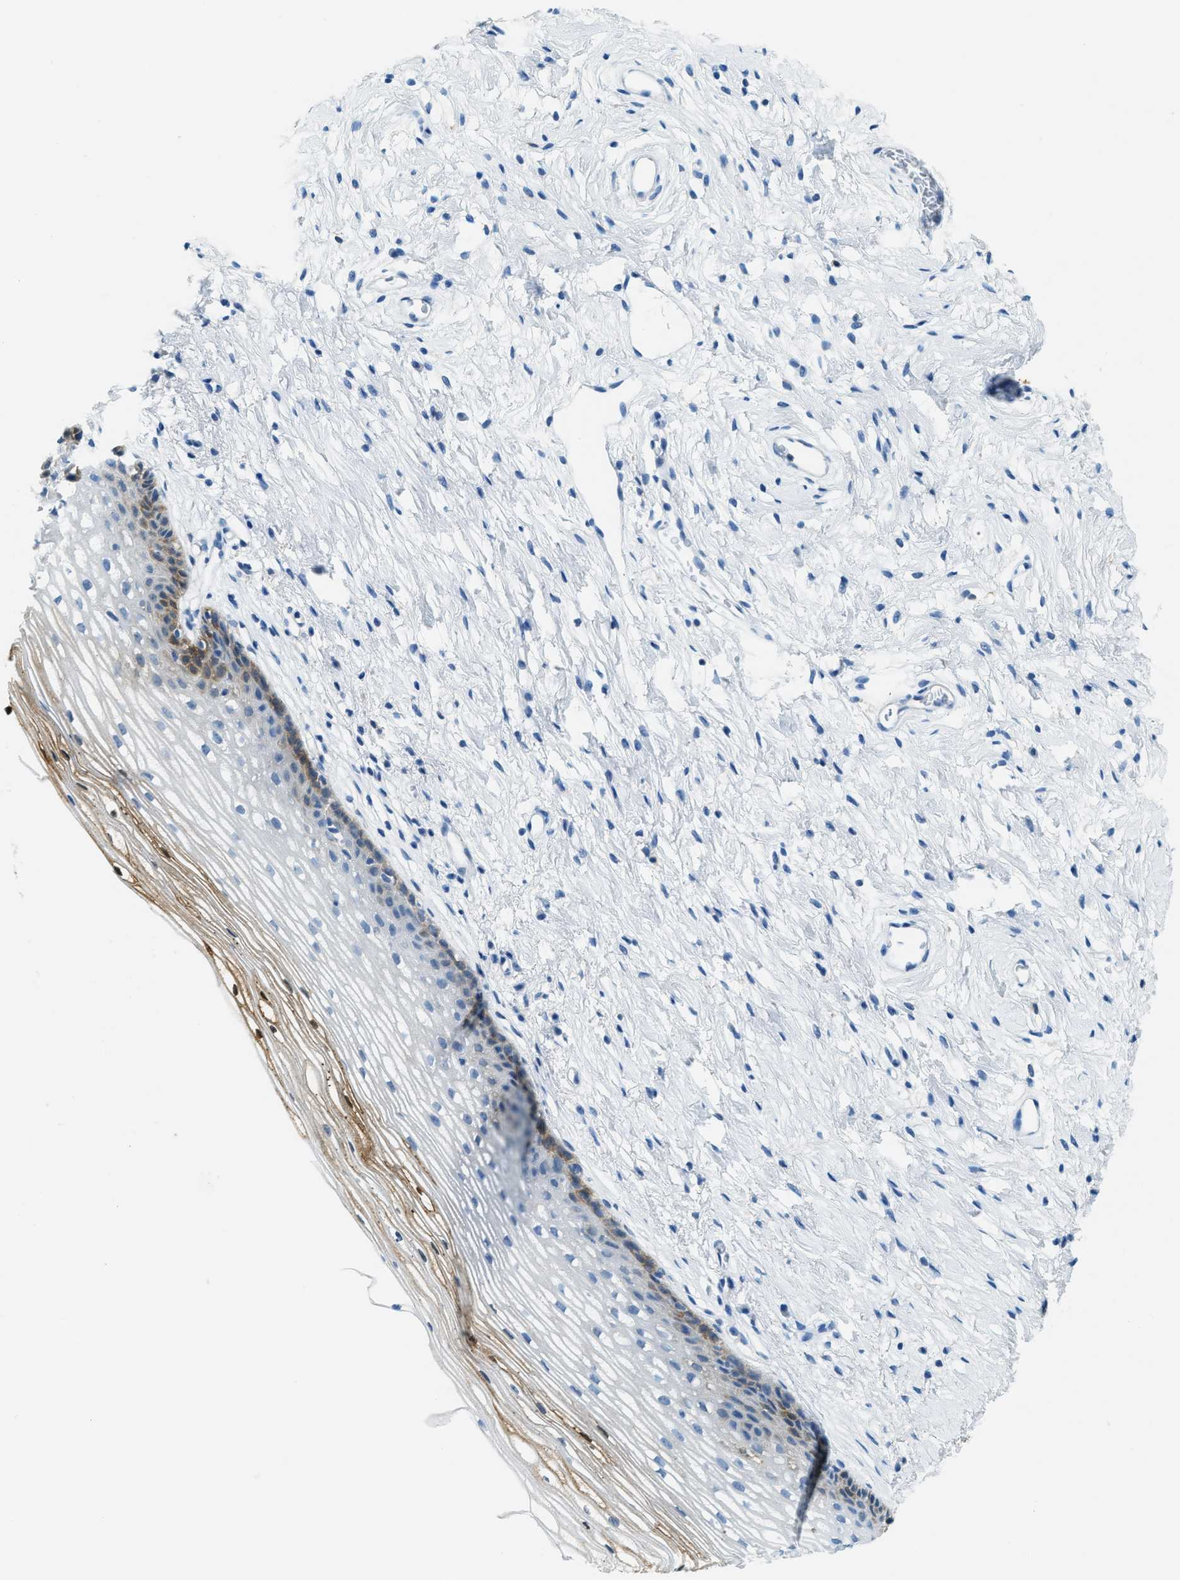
{"staining": {"intensity": "negative", "quantity": "none", "location": "none"}, "tissue": "cervix", "cell_type": "Glandular cells", "image_type": "normal", "snomed": [{"axis": "morphology", "description": "Normal tissue, NOS"}, {"axis": "topography", "description": "Cervix"}], "caption": "This is an immunohistochemistry (IHC) micrograph of normal cervix. There is no expression in glandular cells.", "gene": "MATCAP2", "patient": {"sex": "female", "age": 77}}